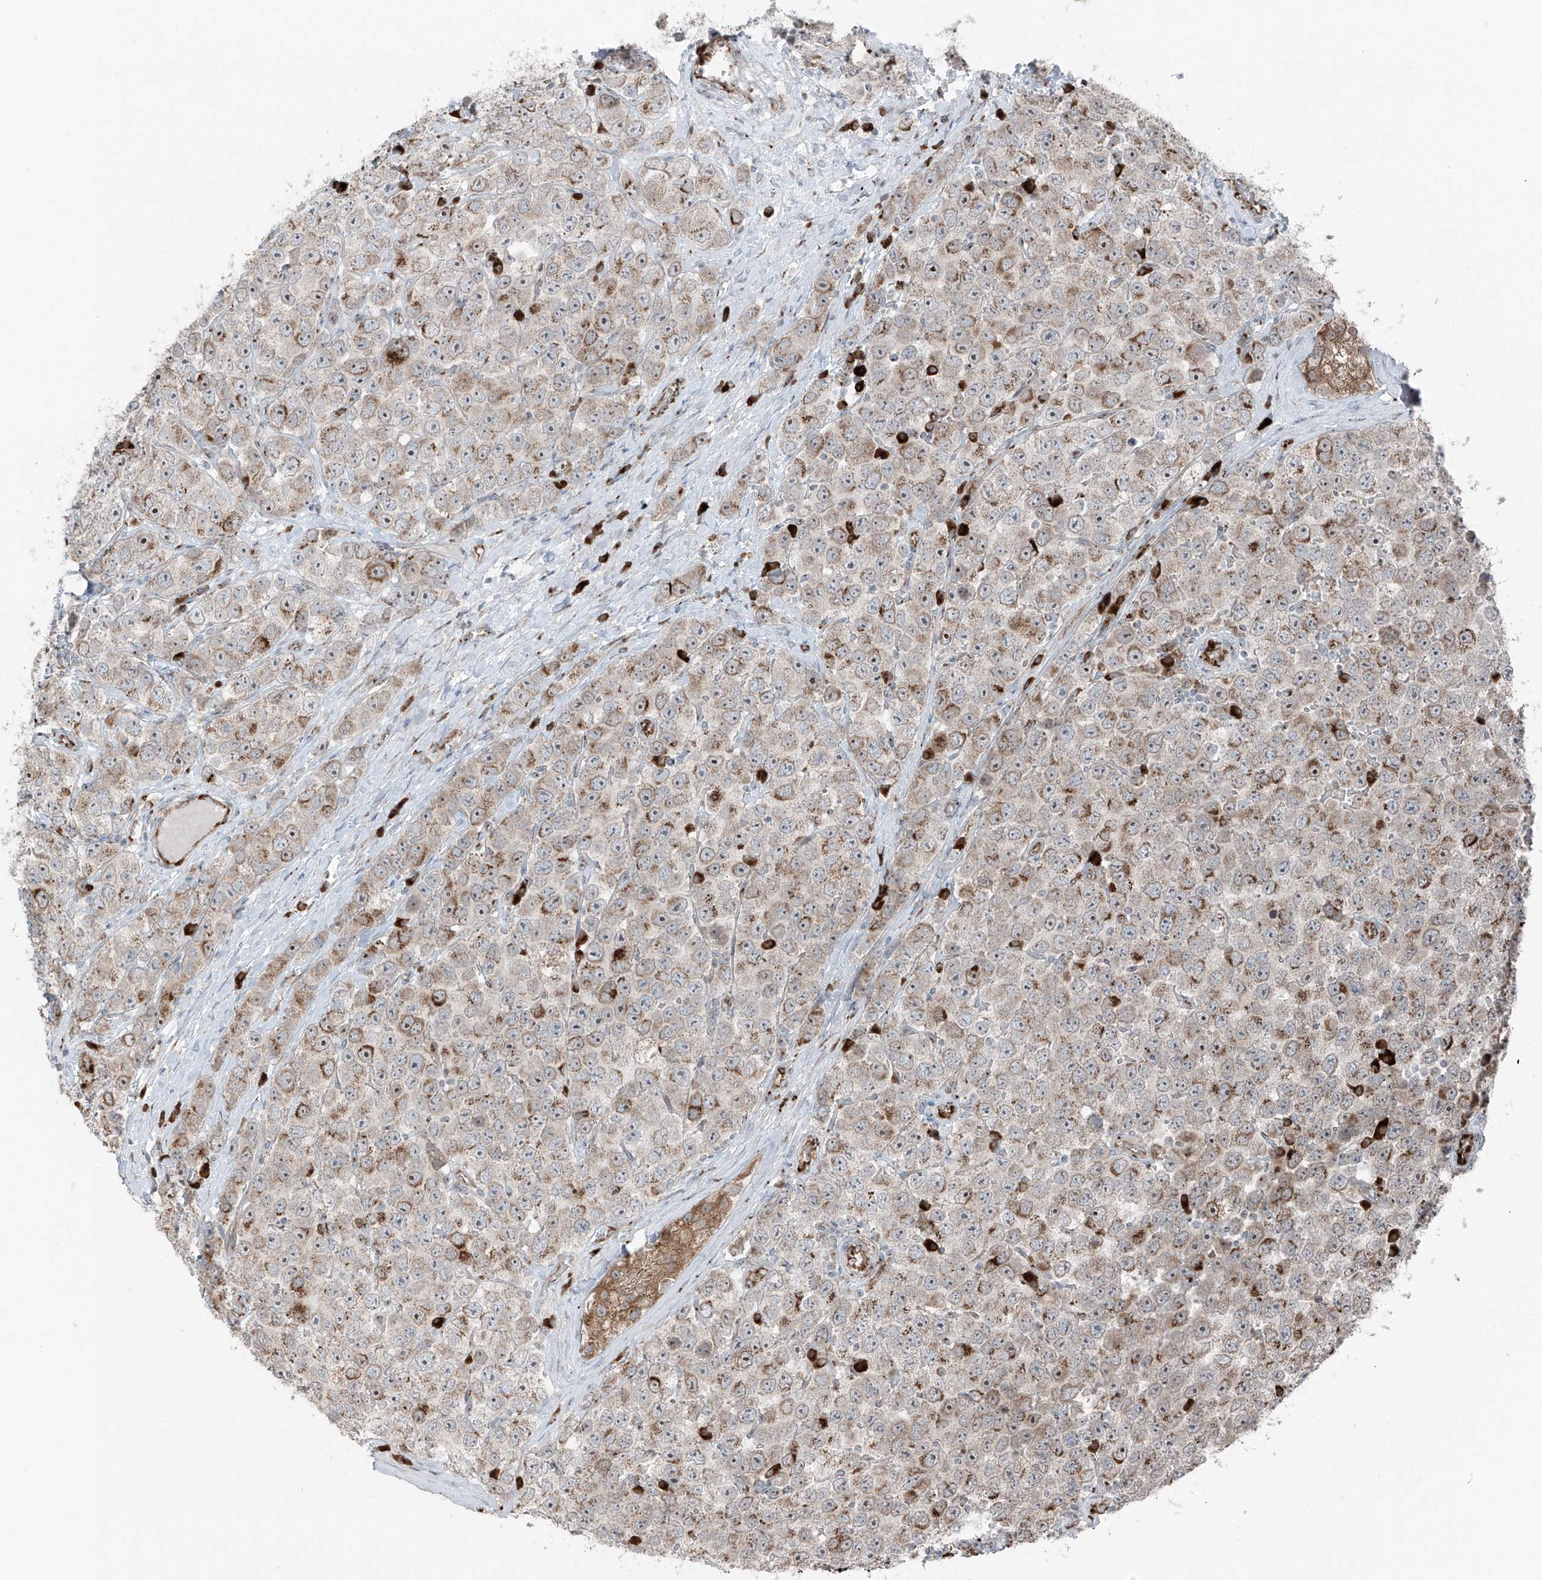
{"staining": {"intensity": "moderate", "quantity": "25%-75%", "location": "cytoplasmic/membranous"}, "tissue": "testis cancer", "cell_type": "Tumor cells", "image_type": "cancer", "snomed": [{"axis": "morphology", "description": "Seminoma, NOS"}, {"axis": "topography", "description": "Testis"}], "caption": "Immunohistochemistry image of neoplastic tissue: human seminoma (testis) stained using IHC reveals medium levels of moderate protein expression localized specifically in the cytoplasmic/membranous of tumor cells, appearing as a cytoplasmic/membranous brown color.", "gene": "ERLEC1", "patient": {"sex": "male", "age": 28}}